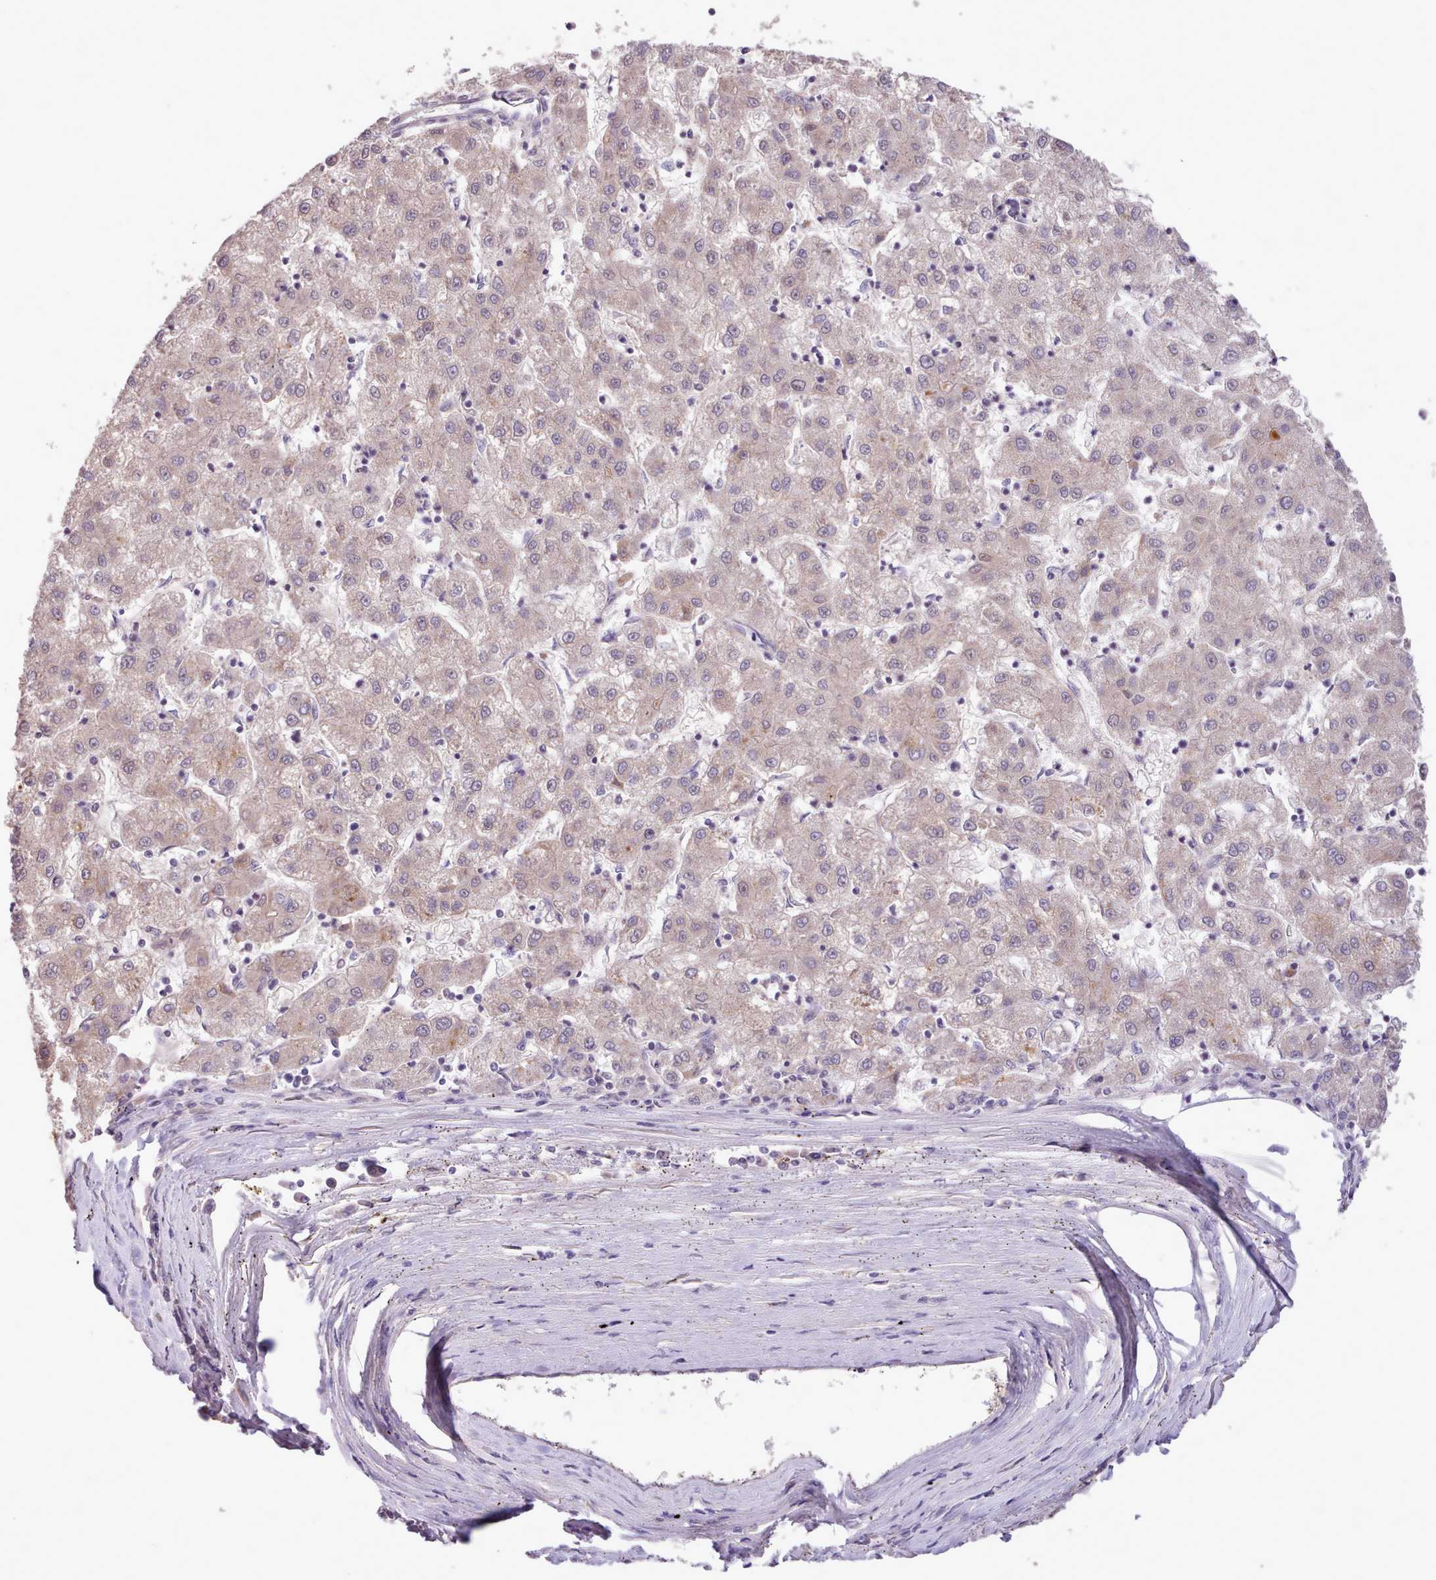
{"staining": {"intensity": "weak", "quantity": ">75%", "location": "cytoplasmic/membranous"}, "tissue": "liver cancer", "cell_type": "Tumor cells", "image_type": "cancer", "snomed": [{"axis": "morphology", "description": "Carcinoma, Hepatocellular, NOS"}, {"axis": "topography", "description": "Liver"}], "caption": "Tumor cells show low levels of weak cytoplasmic/membranous staining in approximately >75% of cells in liver cancer (hepatocellular carcinoma).", "gene": "ZNF607", "patient": {"sex": "male", "age": 72}}